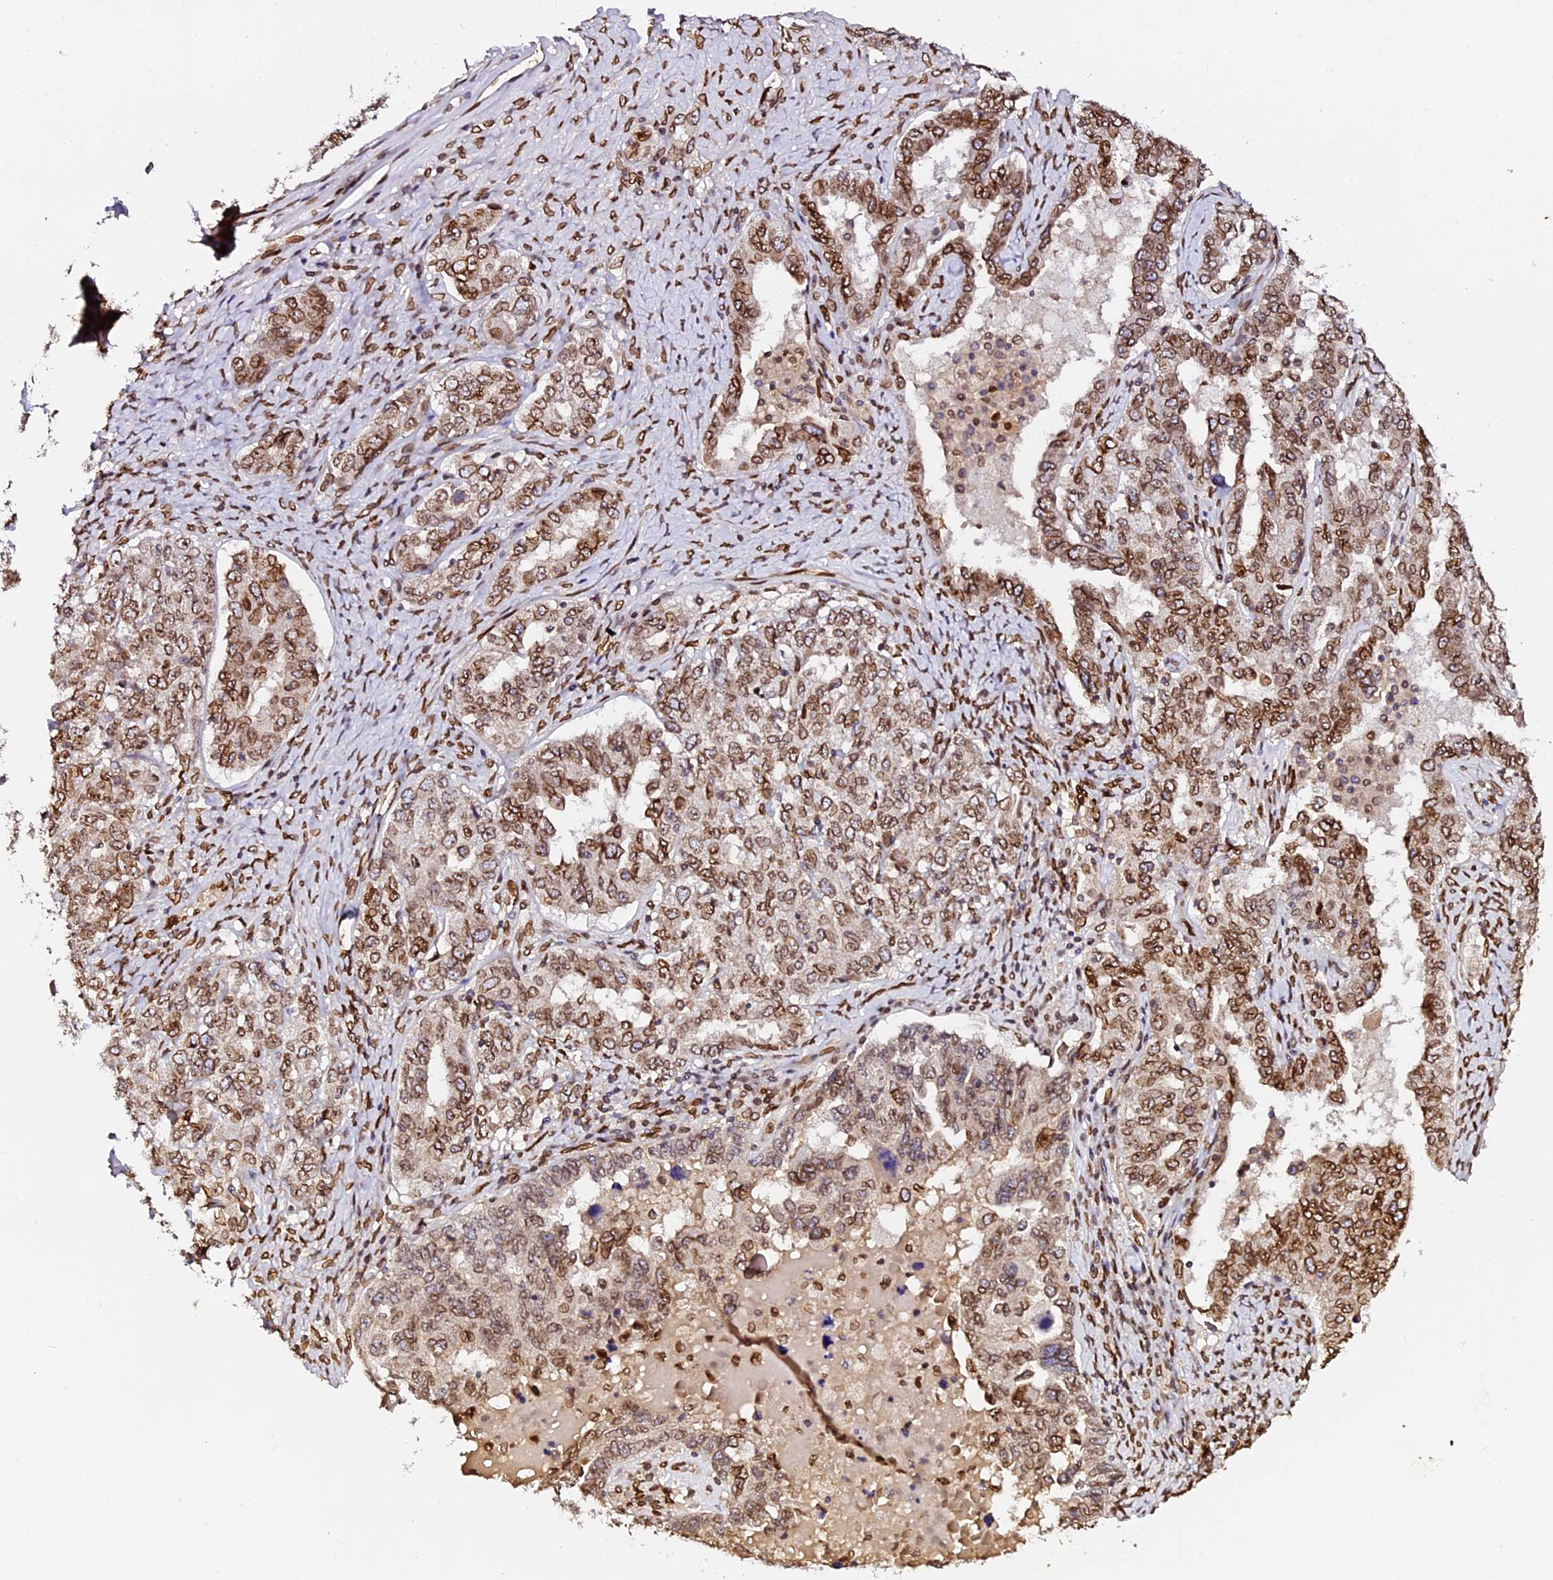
{"staining": {"intensity": "moderate", "quantity": ">75%", "location": "cytoplasmic/membranous,nuclear"}, "tissue": "ovarian cancer", "cell_type": "Tumor cells", "image_type": "cancer", "snomed": [{"axis": "morphology", "description": "Carcinoma, endometroid"}, {"axis": "topography", "description": "Ovary"}], "caption": "High-magnification brightfield microscopy of ovarian cancer stained with DAB (brown) and counterstained with hematoxylin (blue). tumor cells exhibit moderate cytoplasmic/membranous and nuclear expression is appreciated in approximately>75% of cells. The staining is performed using DAB brown chromogen to label protein expression. The nuclei are counter-stained blue using hematoxylin.", "gene": "ANAPC5", "patient": {"sex": "female", "age": 62}}